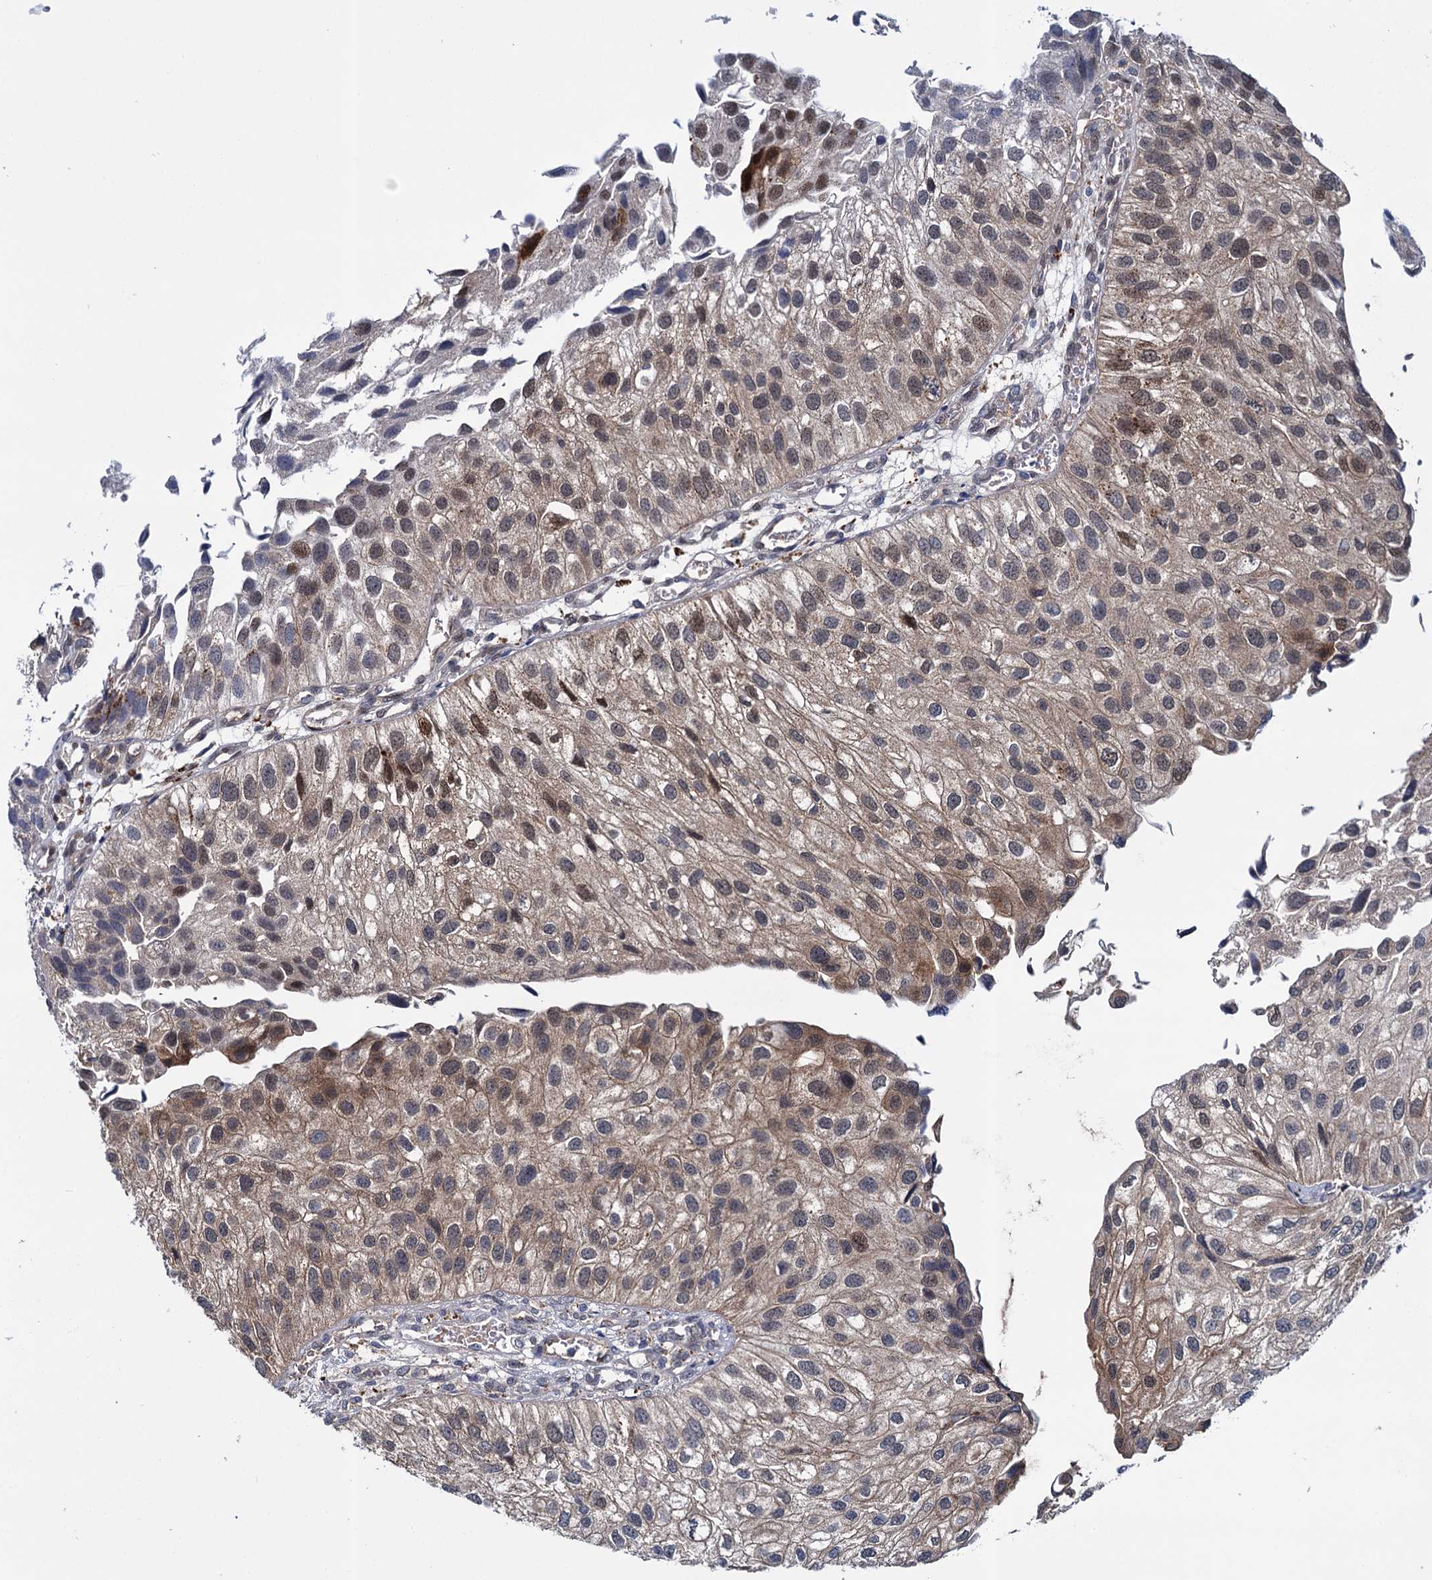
{"staining": {"intensity": "weak", "quantity": "25%-75%", "location": "cytoplasmic/membranous"}, "tissue": "urothelial cancer", "cell_type": "Tumor cells", "image_type": "cancer", "snomed": [{"axis": "morphology", "description": "Urothelial carcinoma, Low grade"}, {"axis": "topography", "description": "Urinary bladder"}], "caption": "Urothelial cancer stained with a protein marker reveals weak staining in tumor cells.", "gene": "GLO1", "patient": {"sex": "female", "age": 89}}